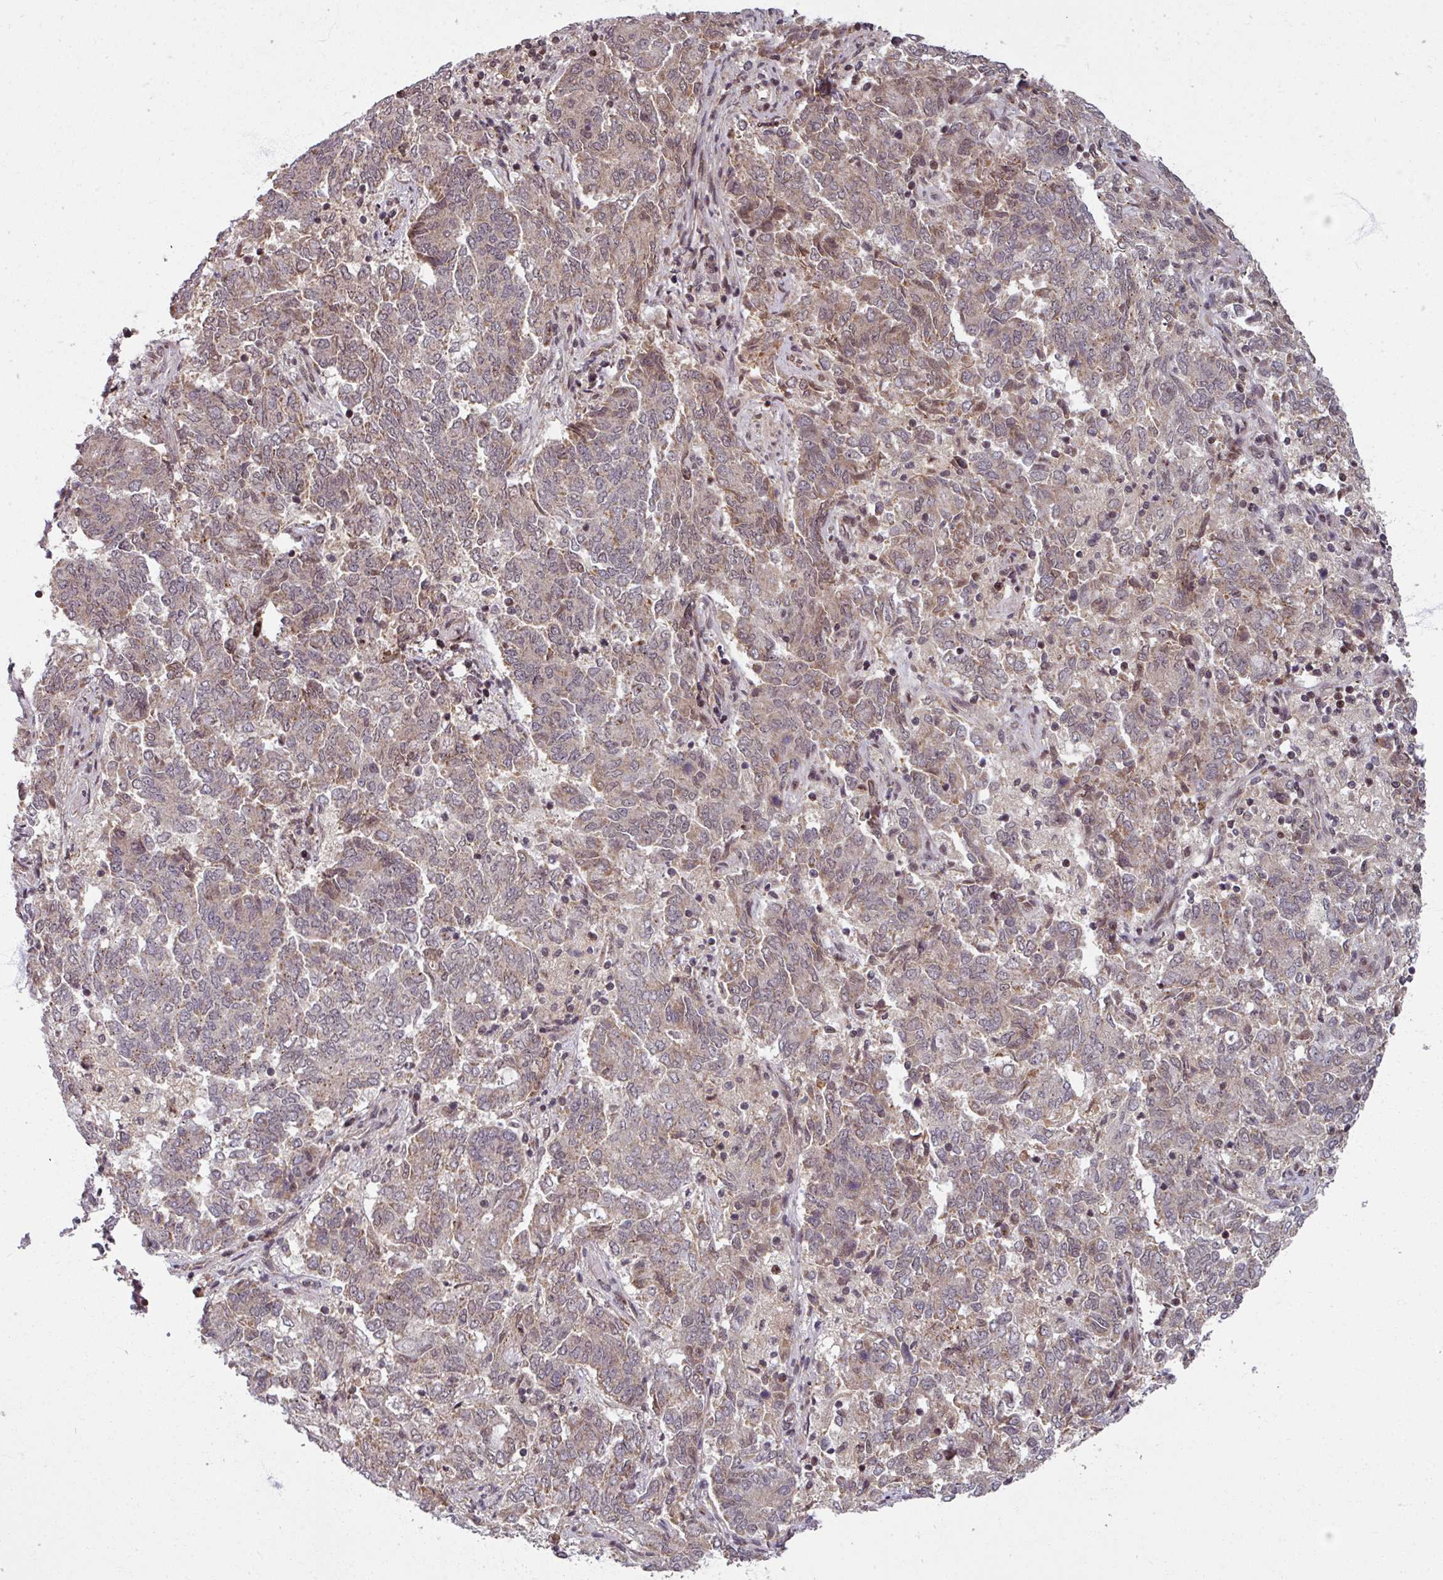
{"staining": {"intensity": "weak", "quantity": "<25%", "location": "cytoplasmic/membranous"}, "tissue": "endometrial cancer", "cell_type": "Tumor cells", "image_type": "cancer", "snomed": [{"axis": "morphology", "description": "Adenocarcinoma, NOS"}, {"axis": "topography", "description": "Endometrium"}], "caption": "Immunohistochemical staining of adenocarcinoma (endometrial) exhibits no significant expression in tumor cells. (Stains: DAB immunohistochemistry with hematoxylin counter stain, Microscopy: brightfield microscopy at high magnification).", "gene": "SWI5", "patient": {"sex": "female", "age": 80}}